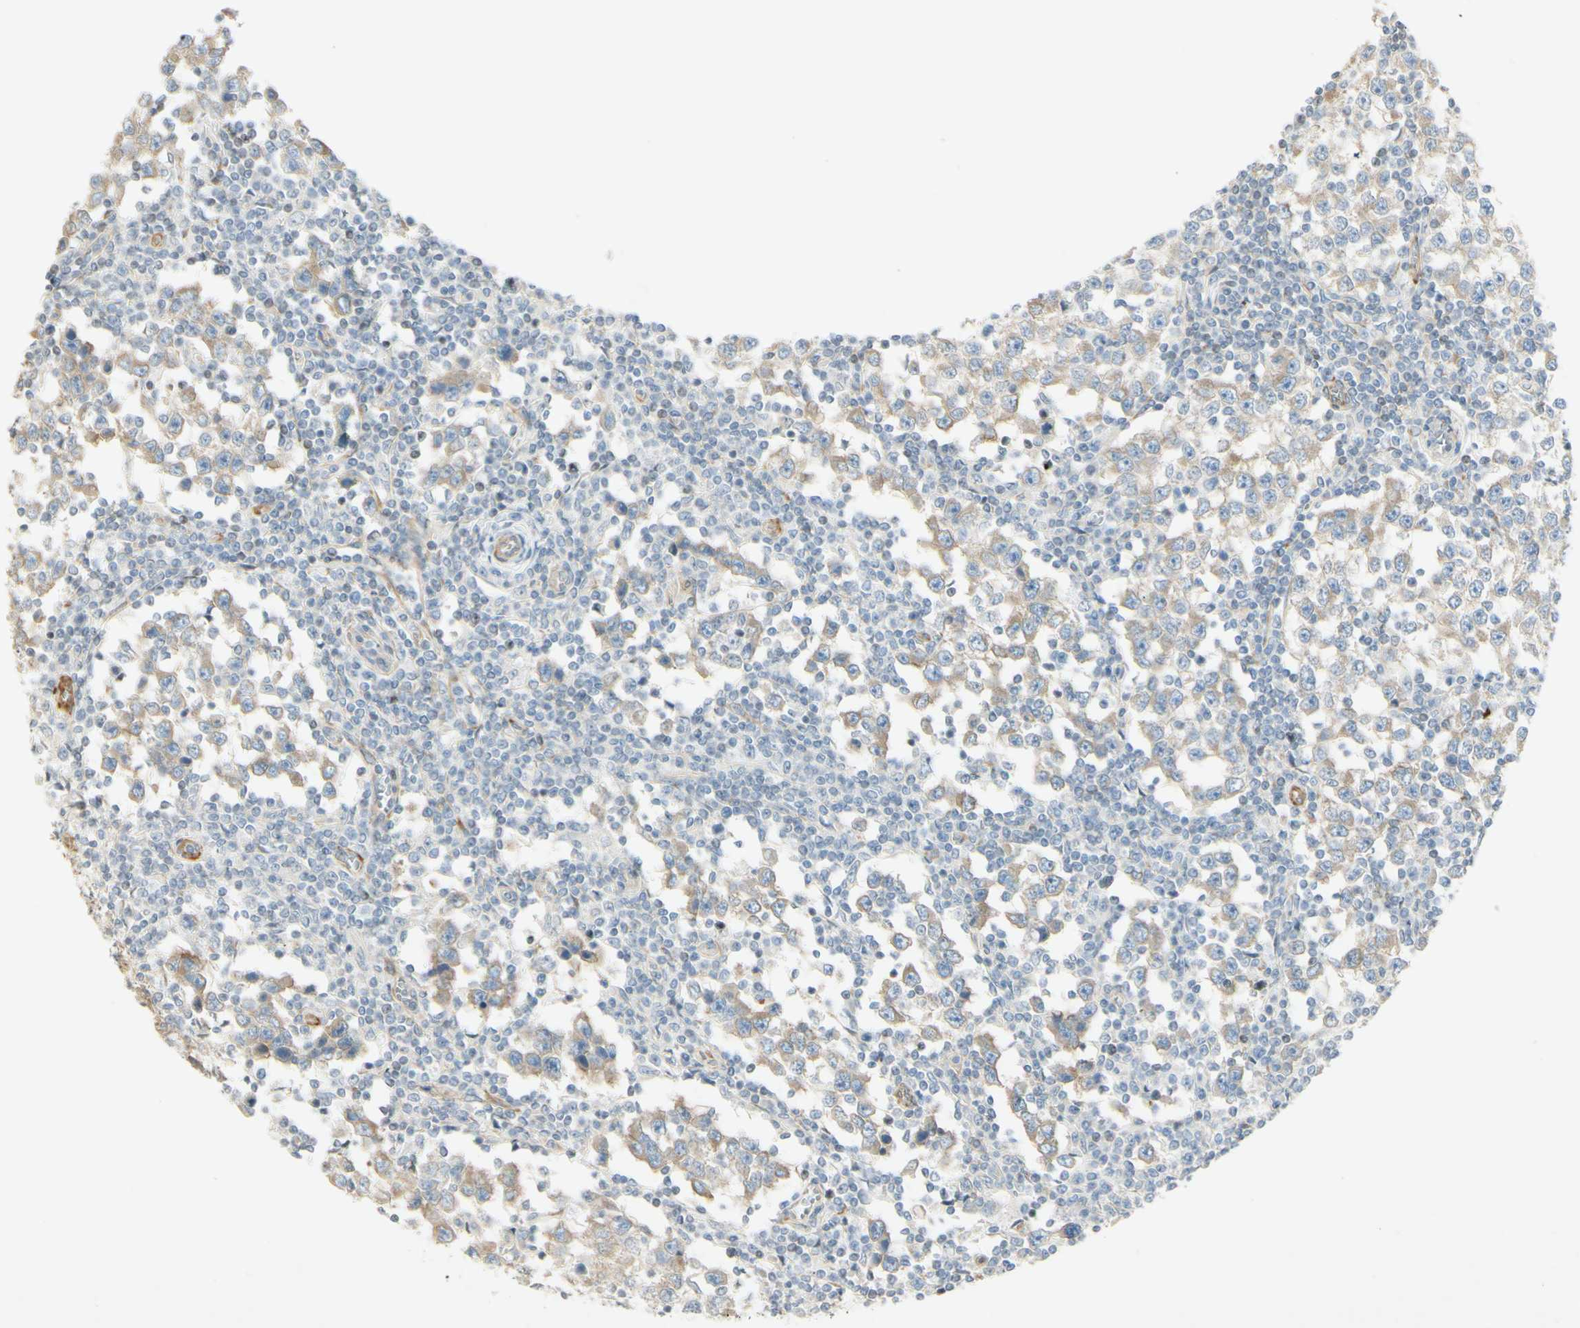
{"staining": {"intensity": "weak", "quantity": "25%-75%", "location": "cytoplasmic/membranous"}, "tissue": "testis cancer", "cell_type": "Tumor cells", "image_type": "cancer", "snomed": [{"axis": "morphology", "description": "Seminoma, NOS"}, {"axis": "topography", "description": "Testis"}], "caption": "Immunohistochemistry (DAB) staining of seminoma (testis) reveals weak cytoplasmic/membranous protein positivity in approximately 25%-75% of tumor cells.", "gene": "MAP1B", "patient": {"sex": "male", "age": 65}}